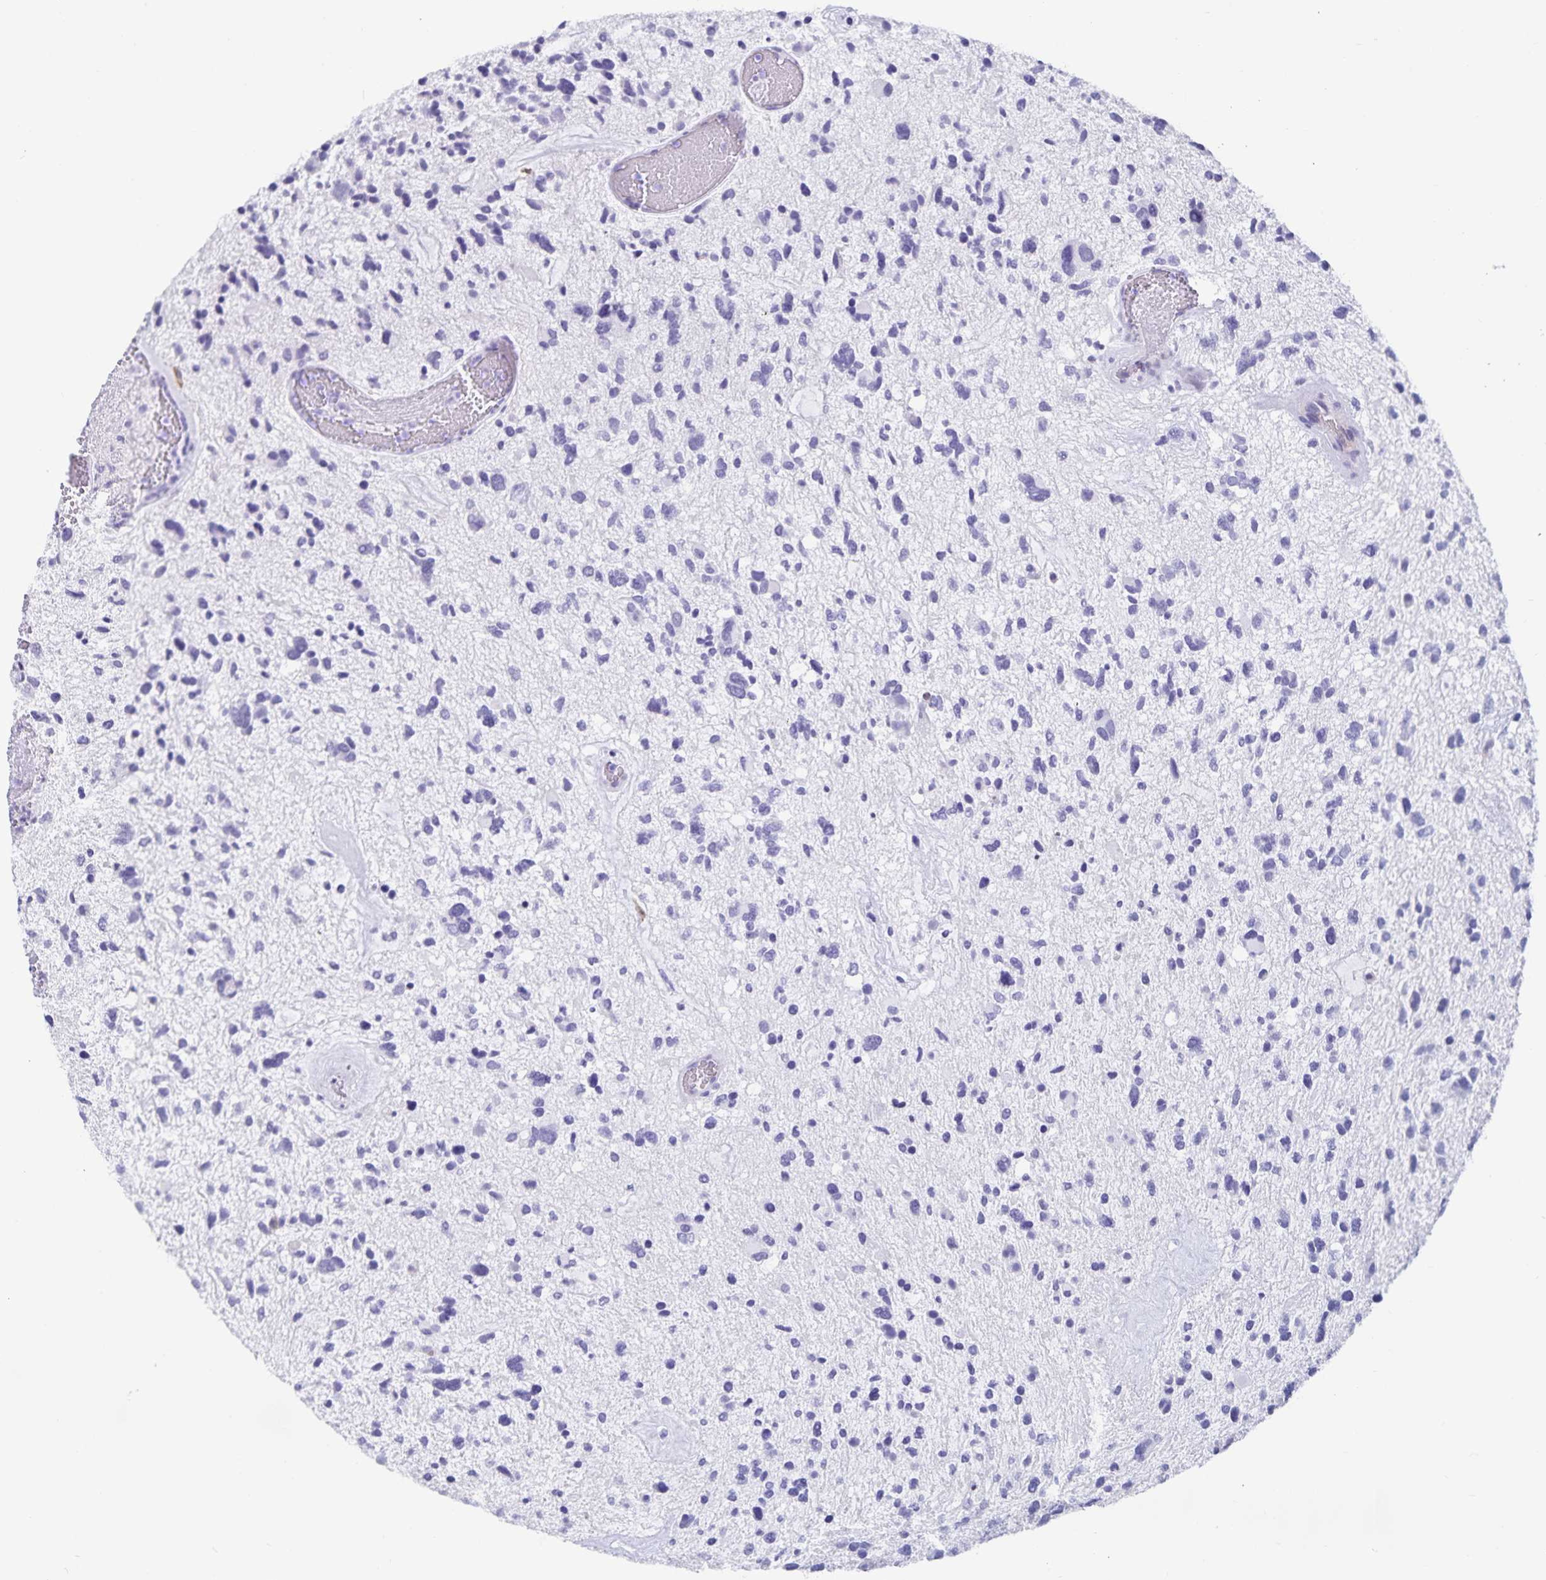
{"staining": {"intensity": "negative", "quantity": "none", "location": "none"}, "tissue": "glioma", "cell_type": "Tumor cells", "image_type": "cancer", "snomed": [{"axis": "morphology", "description": "Glioma, malignant, High grade"}, {"axis": "topography", "description": "Brain"}], "caption": "Tumor cells are negative for brown protein staining in glioma.", "gene": "PLAC1", "patient": {"sex": "female", "age": 11}}